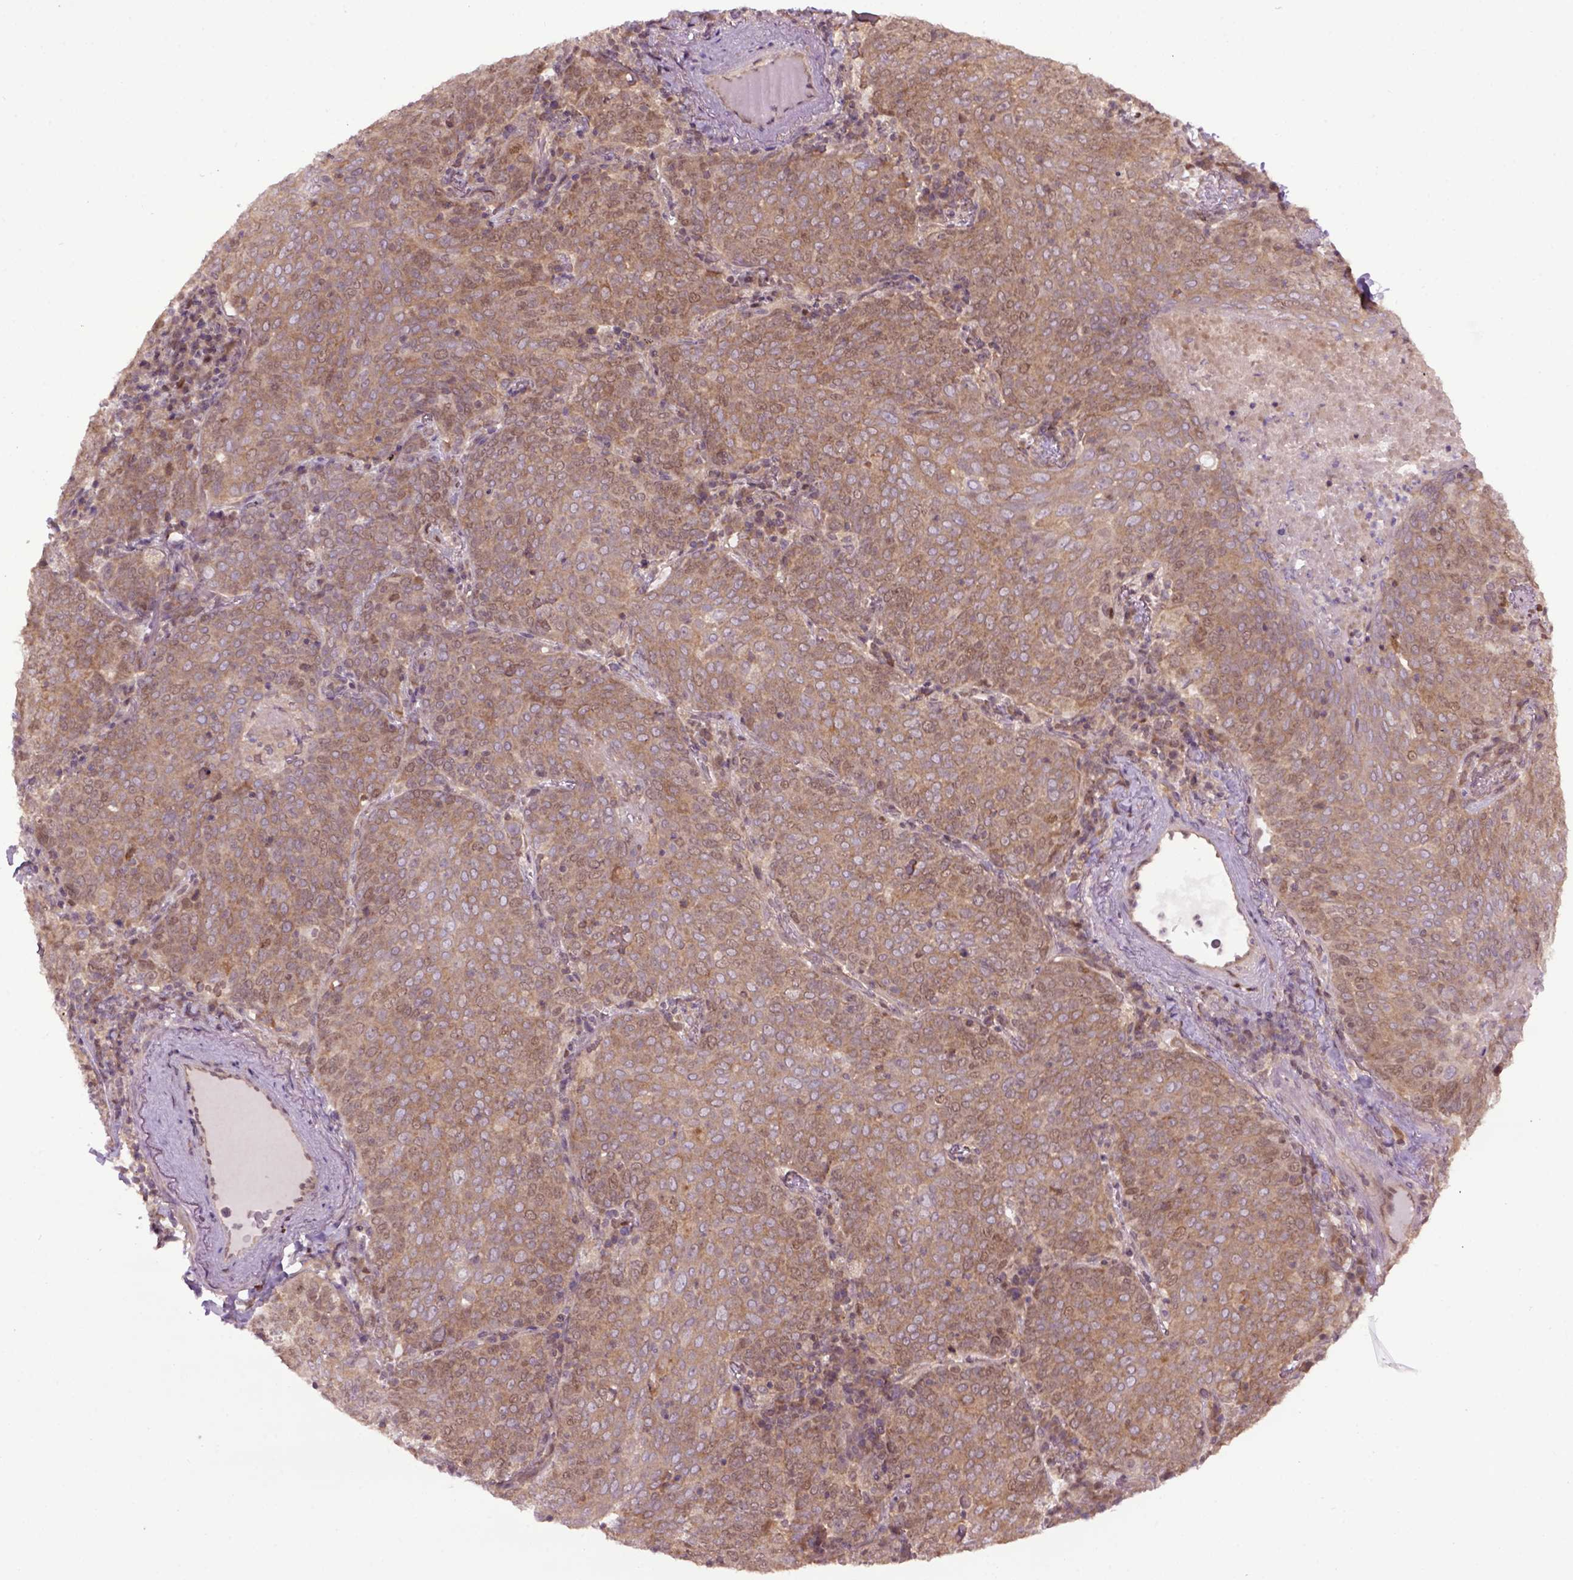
{"staining": {"intensity": "moderate", "quantity": ">75%", "location": "cytoplasmic/membranous"}, "tissue": "lung cancer", "cell_type": "Tumor cells", "image_type": "cancer", "snomed": [{"axis": "morphology", "description": "Squamous cell carcinoma, NOS"}, {"axis": "topography", "description": "Lung"}], "caption": "A brown stain shows moderate cytoplasmic/membranous staining of a protein in squamous cell carcinoma (lung) tumor cells.", "gene": "WDR48", "patient": {"sex": "male", "age": 82}}